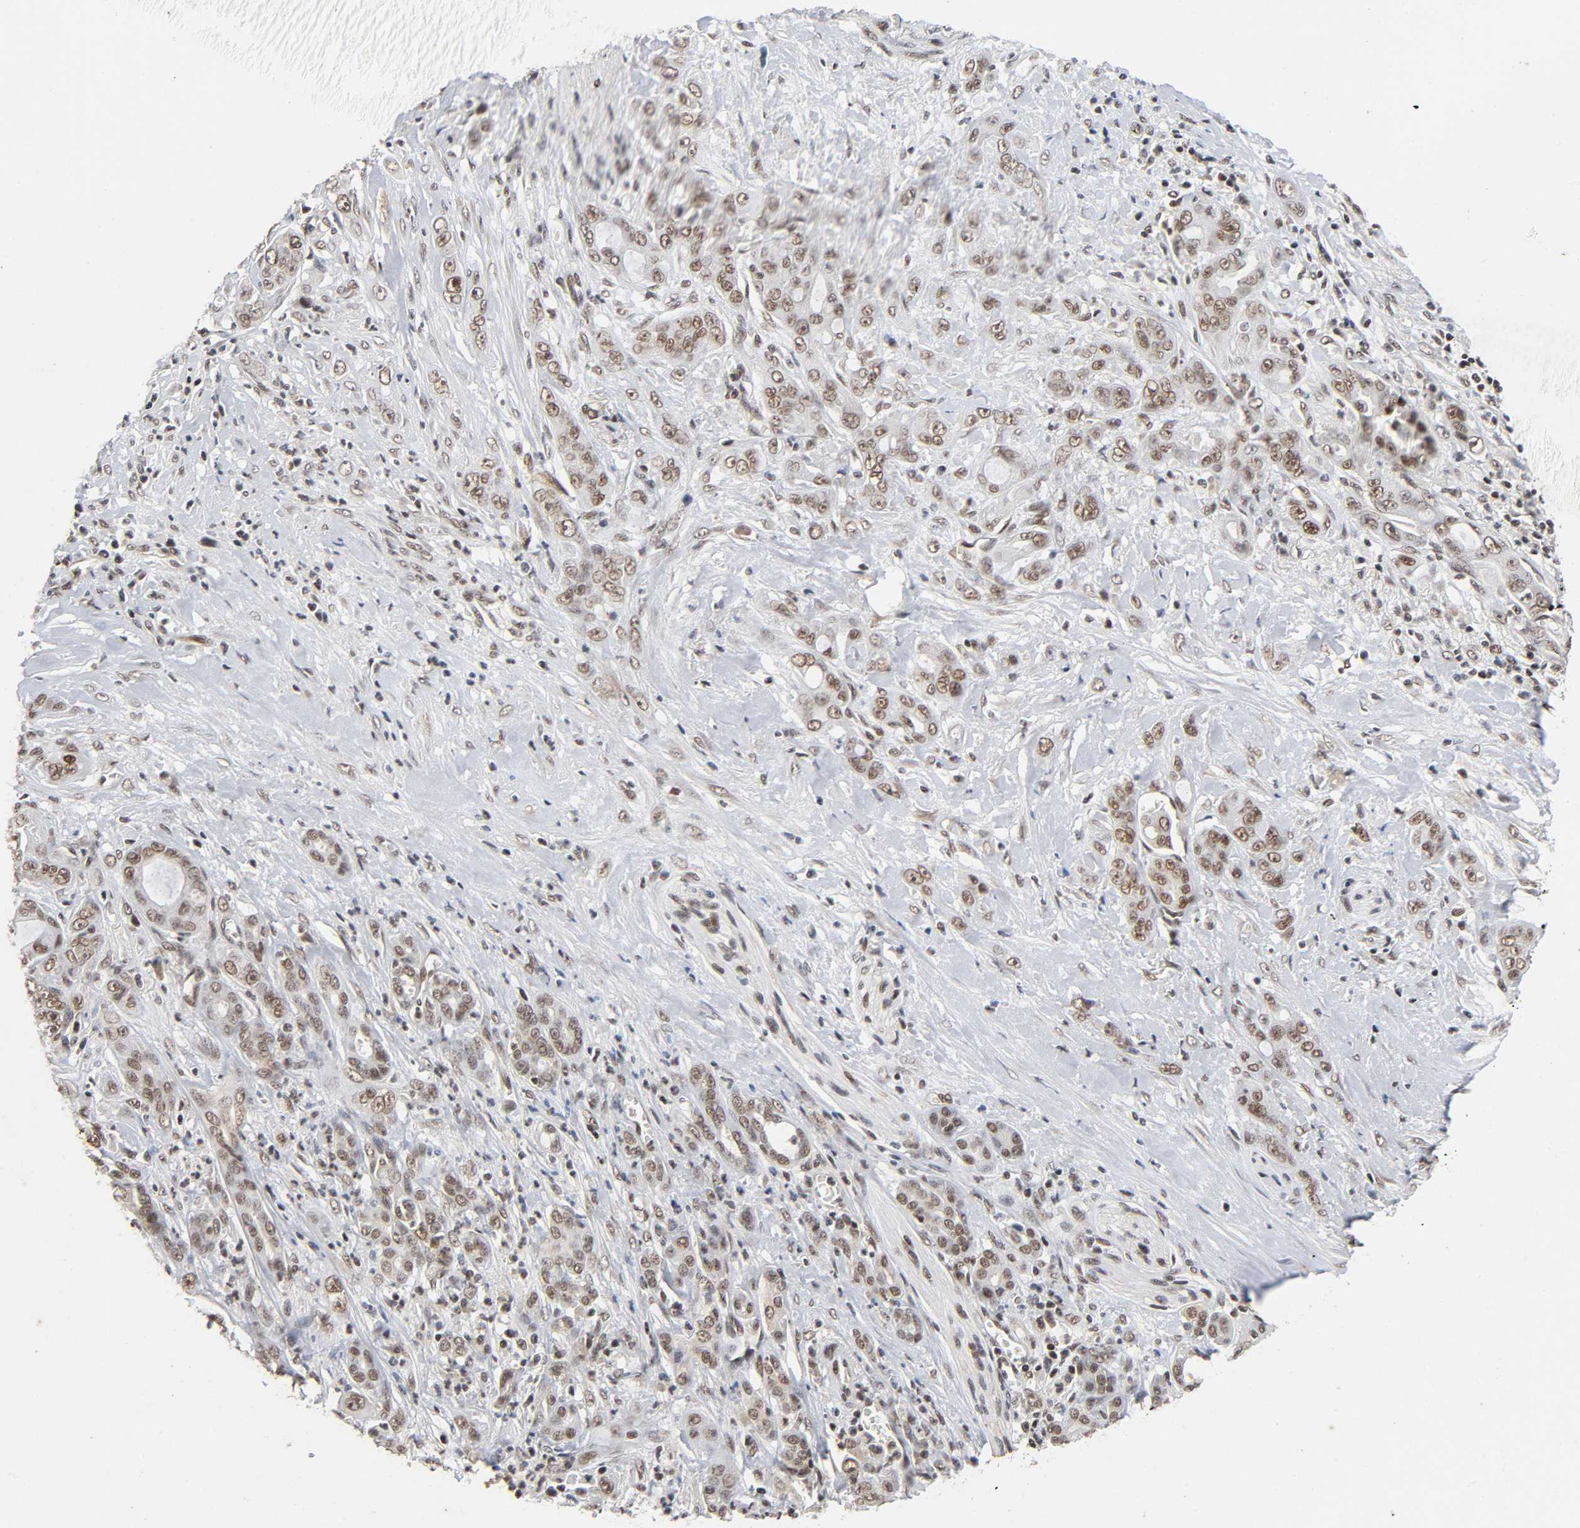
{"staining": {"intensity": "moderate", "quantity": "25%-75%", "location": "cytoplasmic/membranous,nuclear"}, "tissue": "pancreatic cancer", "cell_type": "Tumor cells", "image_type": "cancer", "snomed": [{"axis": "morphology", "description": "Adenocarcinoma, NOS"}, {"axis": "topography", "description": "Pancreas"}], "caption": "Protein staining of pancreatic cancer (adenocarcinoma) tissue exhibits moderate cytoplasmic/membranous and nuclear expression in approximately 25%-75% of tumor cells. (Stains: DAB in brown, nuclei in blue, Microscopy: brightfield microscopy at high magnification).", "gene": "ZNF384", "patient": {"sex": "male", "age": 59}}